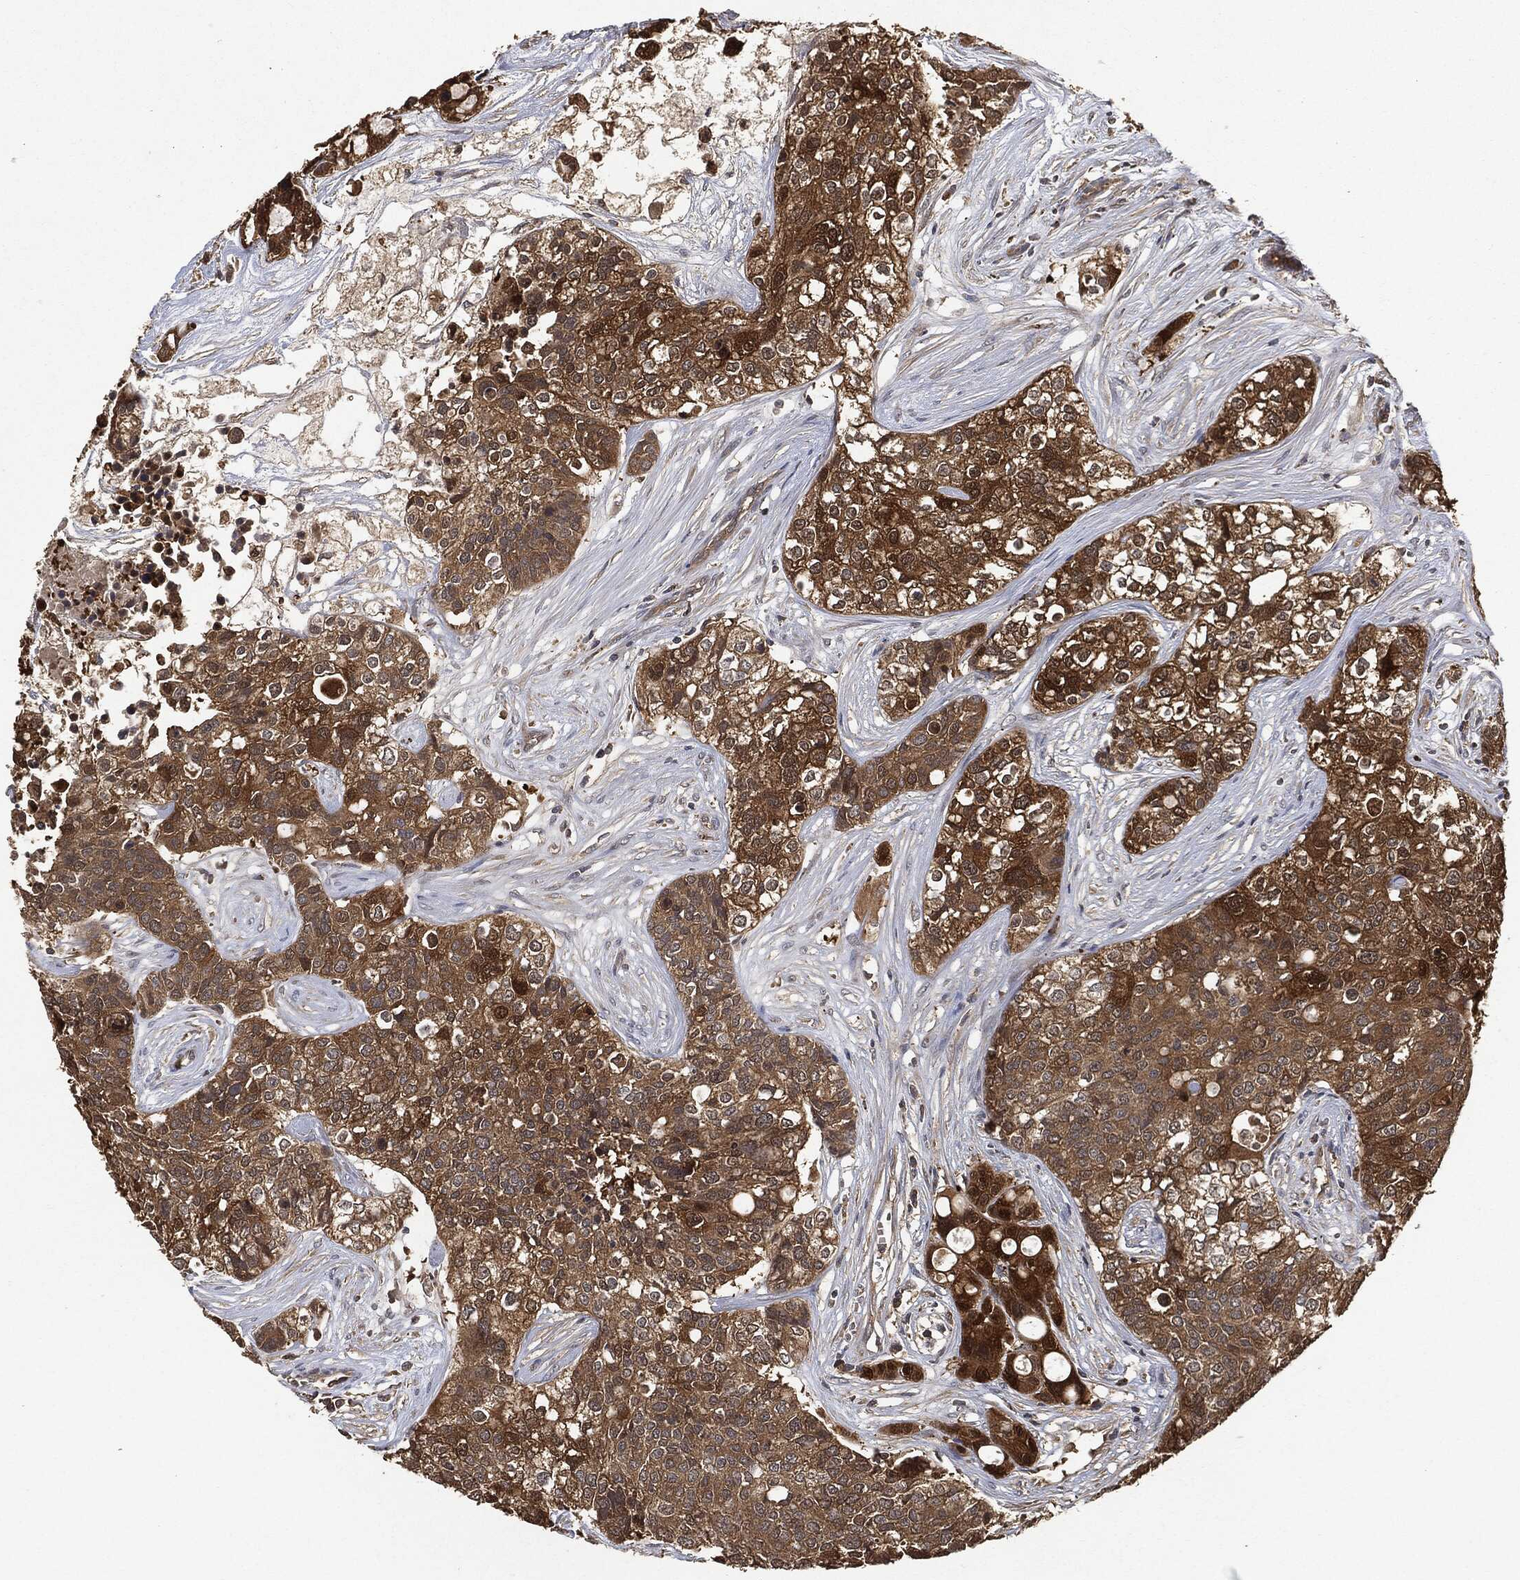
{"staining": {"intensity": "strong", "quantity": ">75%", "location": "cytoplasmic/membranous"}, "tissue": "carcinoid", "cell_type": "Tumor cells", "image_type": "cancer", "snomed": [{"axis": "morphology", "description": "Carcinoid, malignant, NOS"}, {"axis": "topography", "description": "Colon"}], "caption": "Immunohistochemistry (IHC) of malignant carcinoid displays high levels of strong cytoplasmic/membranous expression in about >75% of tumor cells.", "gene": "BRAF", "patient": {"sex": "male", "age": 81}}